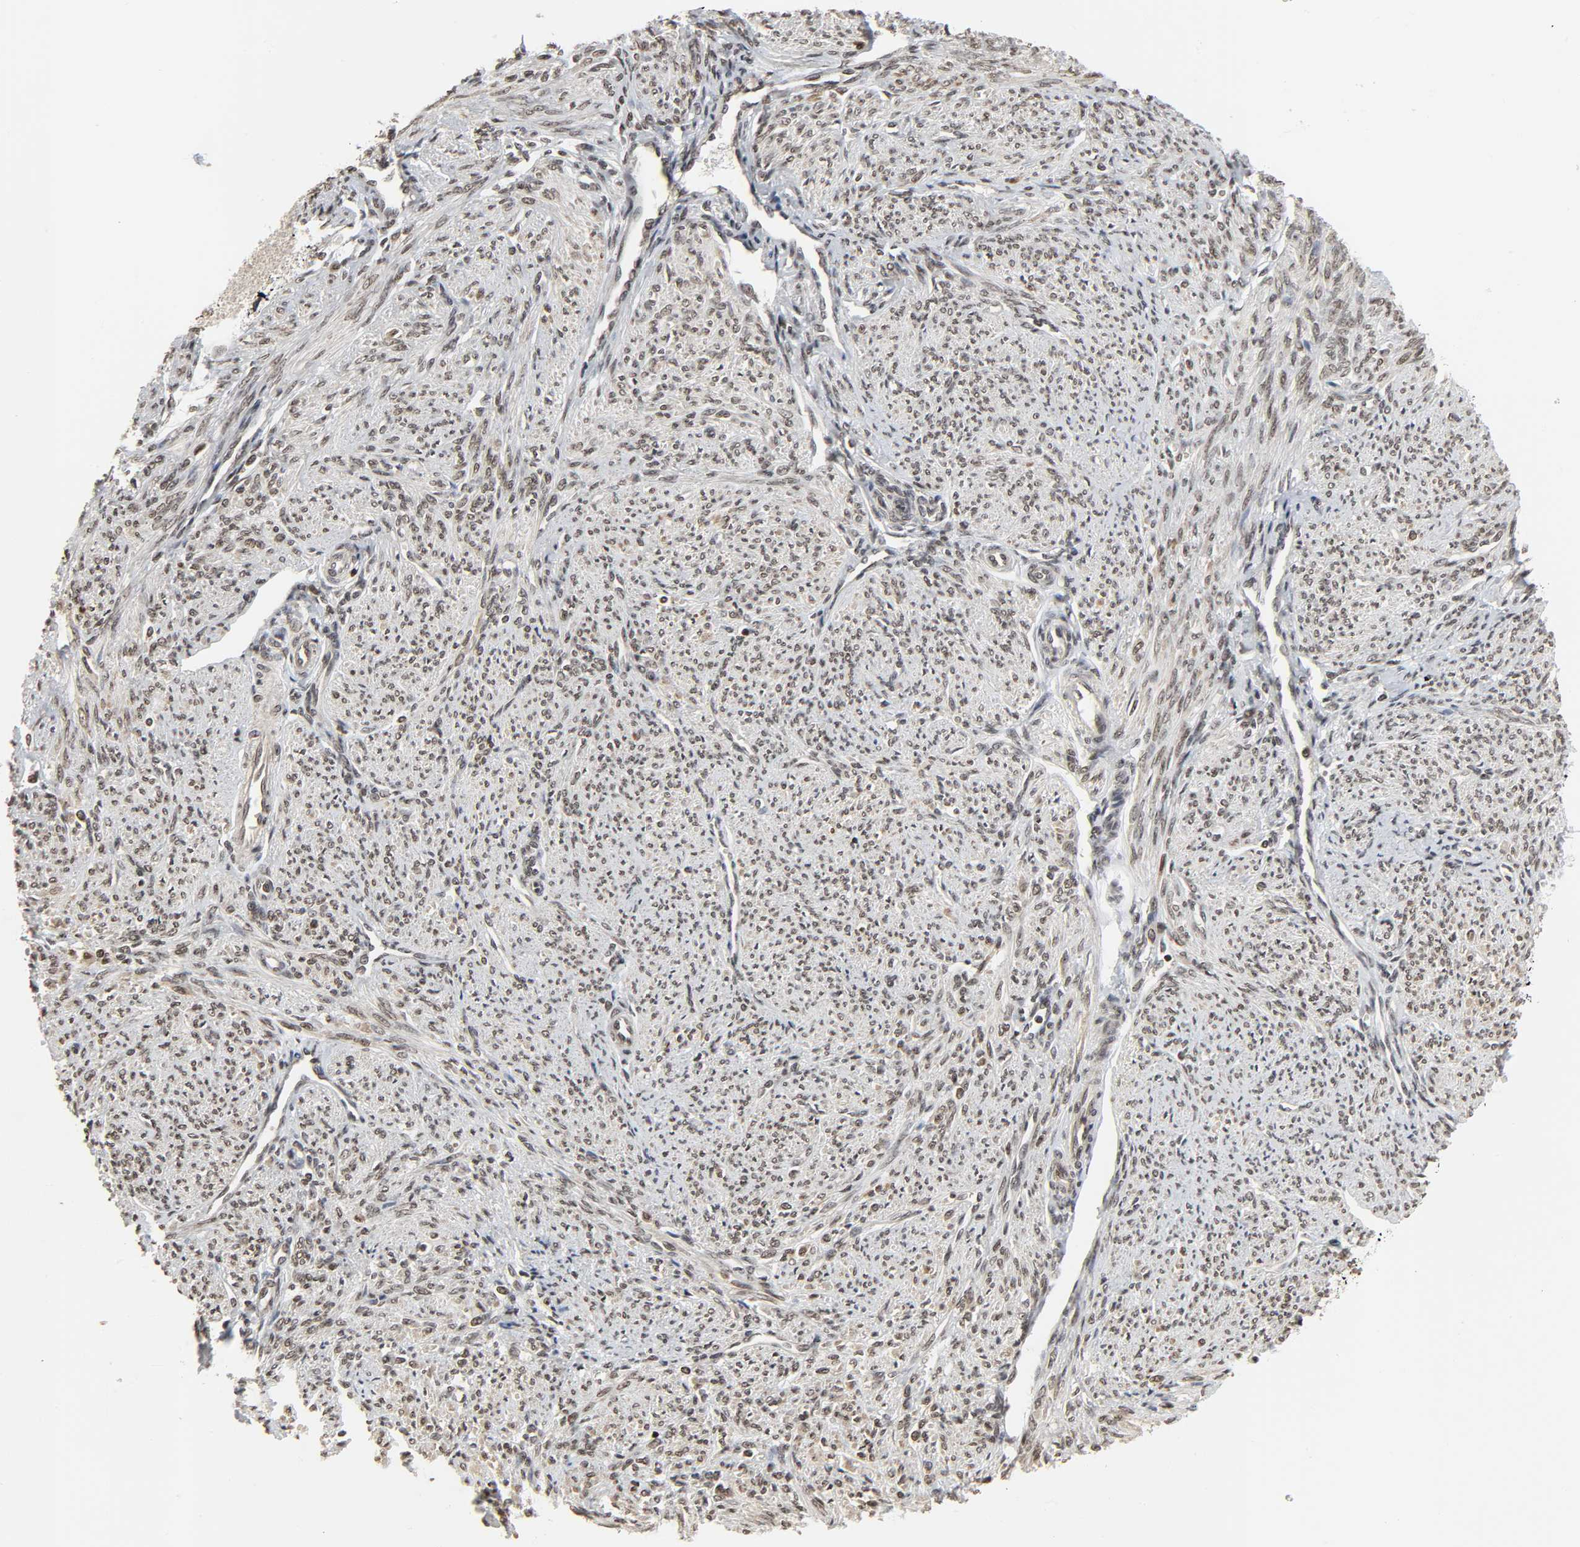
{"staining": {"intensity": "weak", "quantity": ">75%", "location": "nuclear"}, "tissue": "smooth muscle", "cell_type": "Smooth muscle cells", "image_type": "normal", "snomed": [{"axis": "morphology", "description": "Normal tissue, NOS"}, {"axis": "topography", "description": "Smooth muscle"}], "caption": "Immunohistochemical staining of unremarkable smooth muscle reveals low levels of weak nuclear staining in about >75% of smooth muscle cells. (DAB = brown stain, brightfield microscopy at high magnification).", "gene": "XRCC1", "patient": {"sex": "female", "age": 65}}